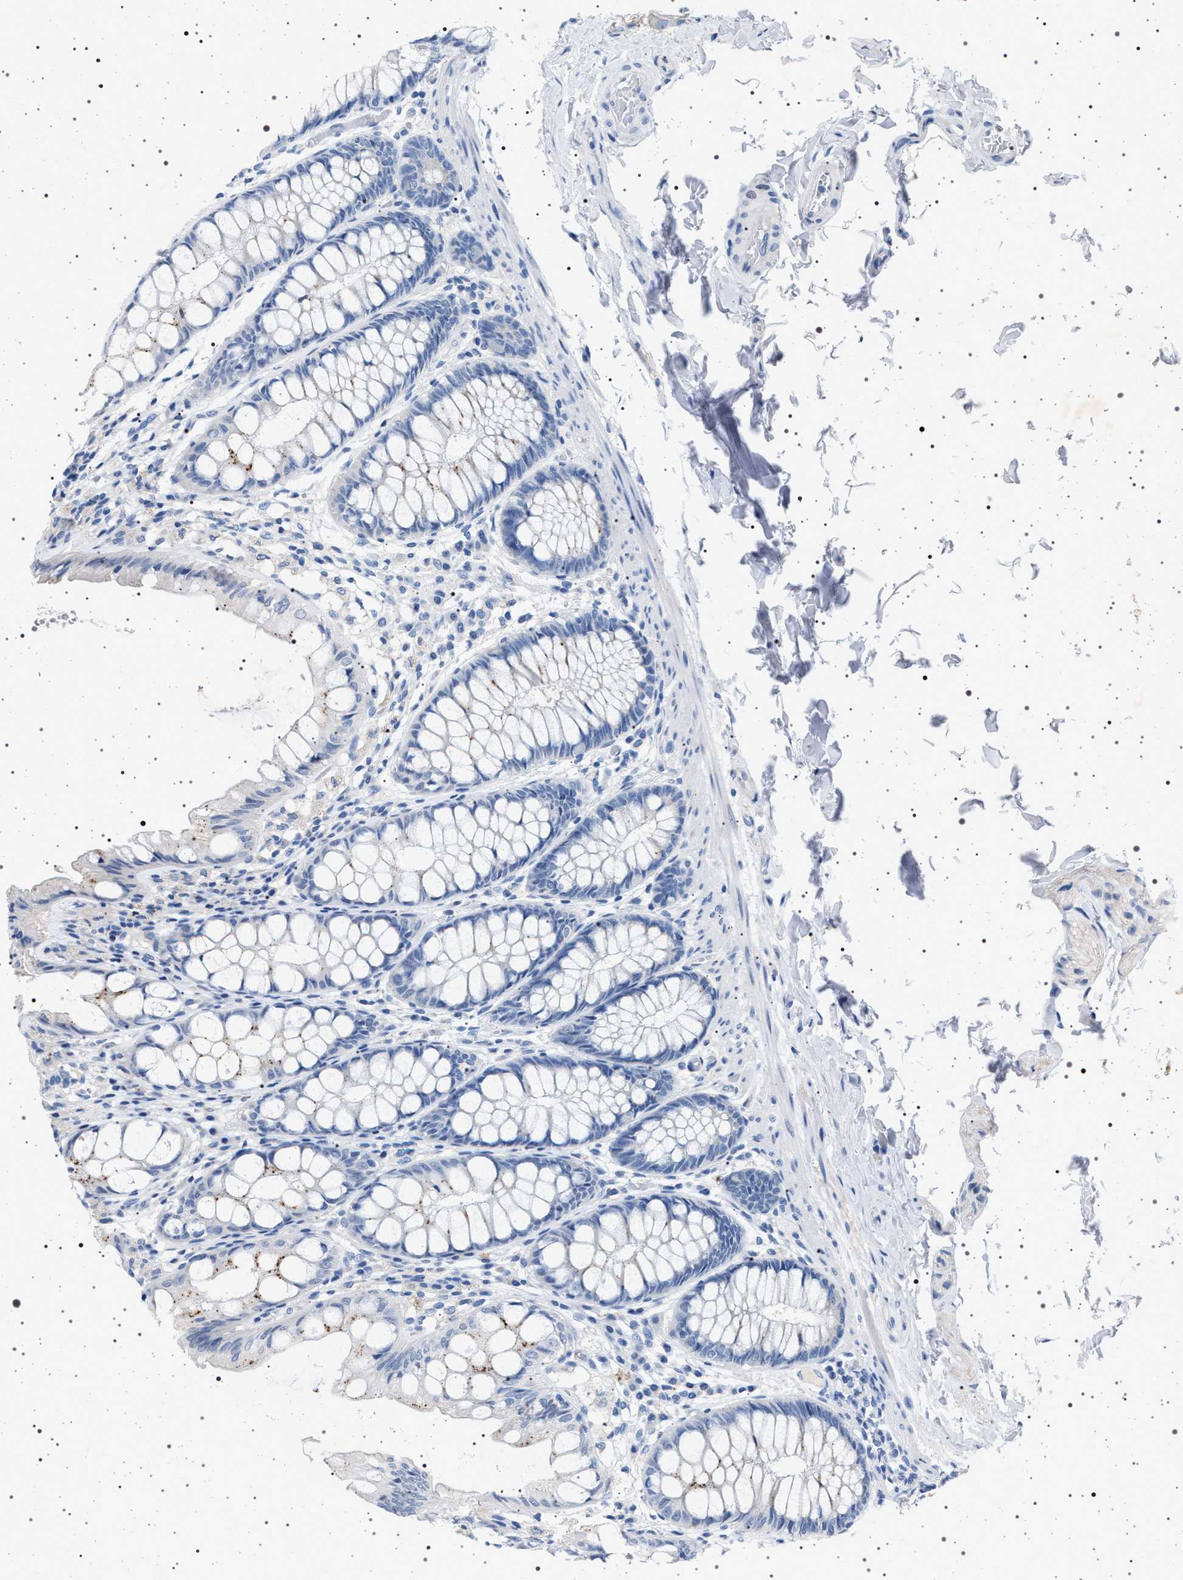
{"staining": {"intensity": "negative", "quantity": "none", "location": "none"}, "tissue": "colon", "cell_type": "Endothelial cells", "image_type": "normal", "snomed": [{"axis": "morphology", "description": "Normal tissue, NOS"}, {"axis": "topography", "description": "Colon"}], "caption": "The image displays no significant positivity in endothelial cells of colon.", "gene": "NAT9", "patient": {"sex": "male", "age": 47}}